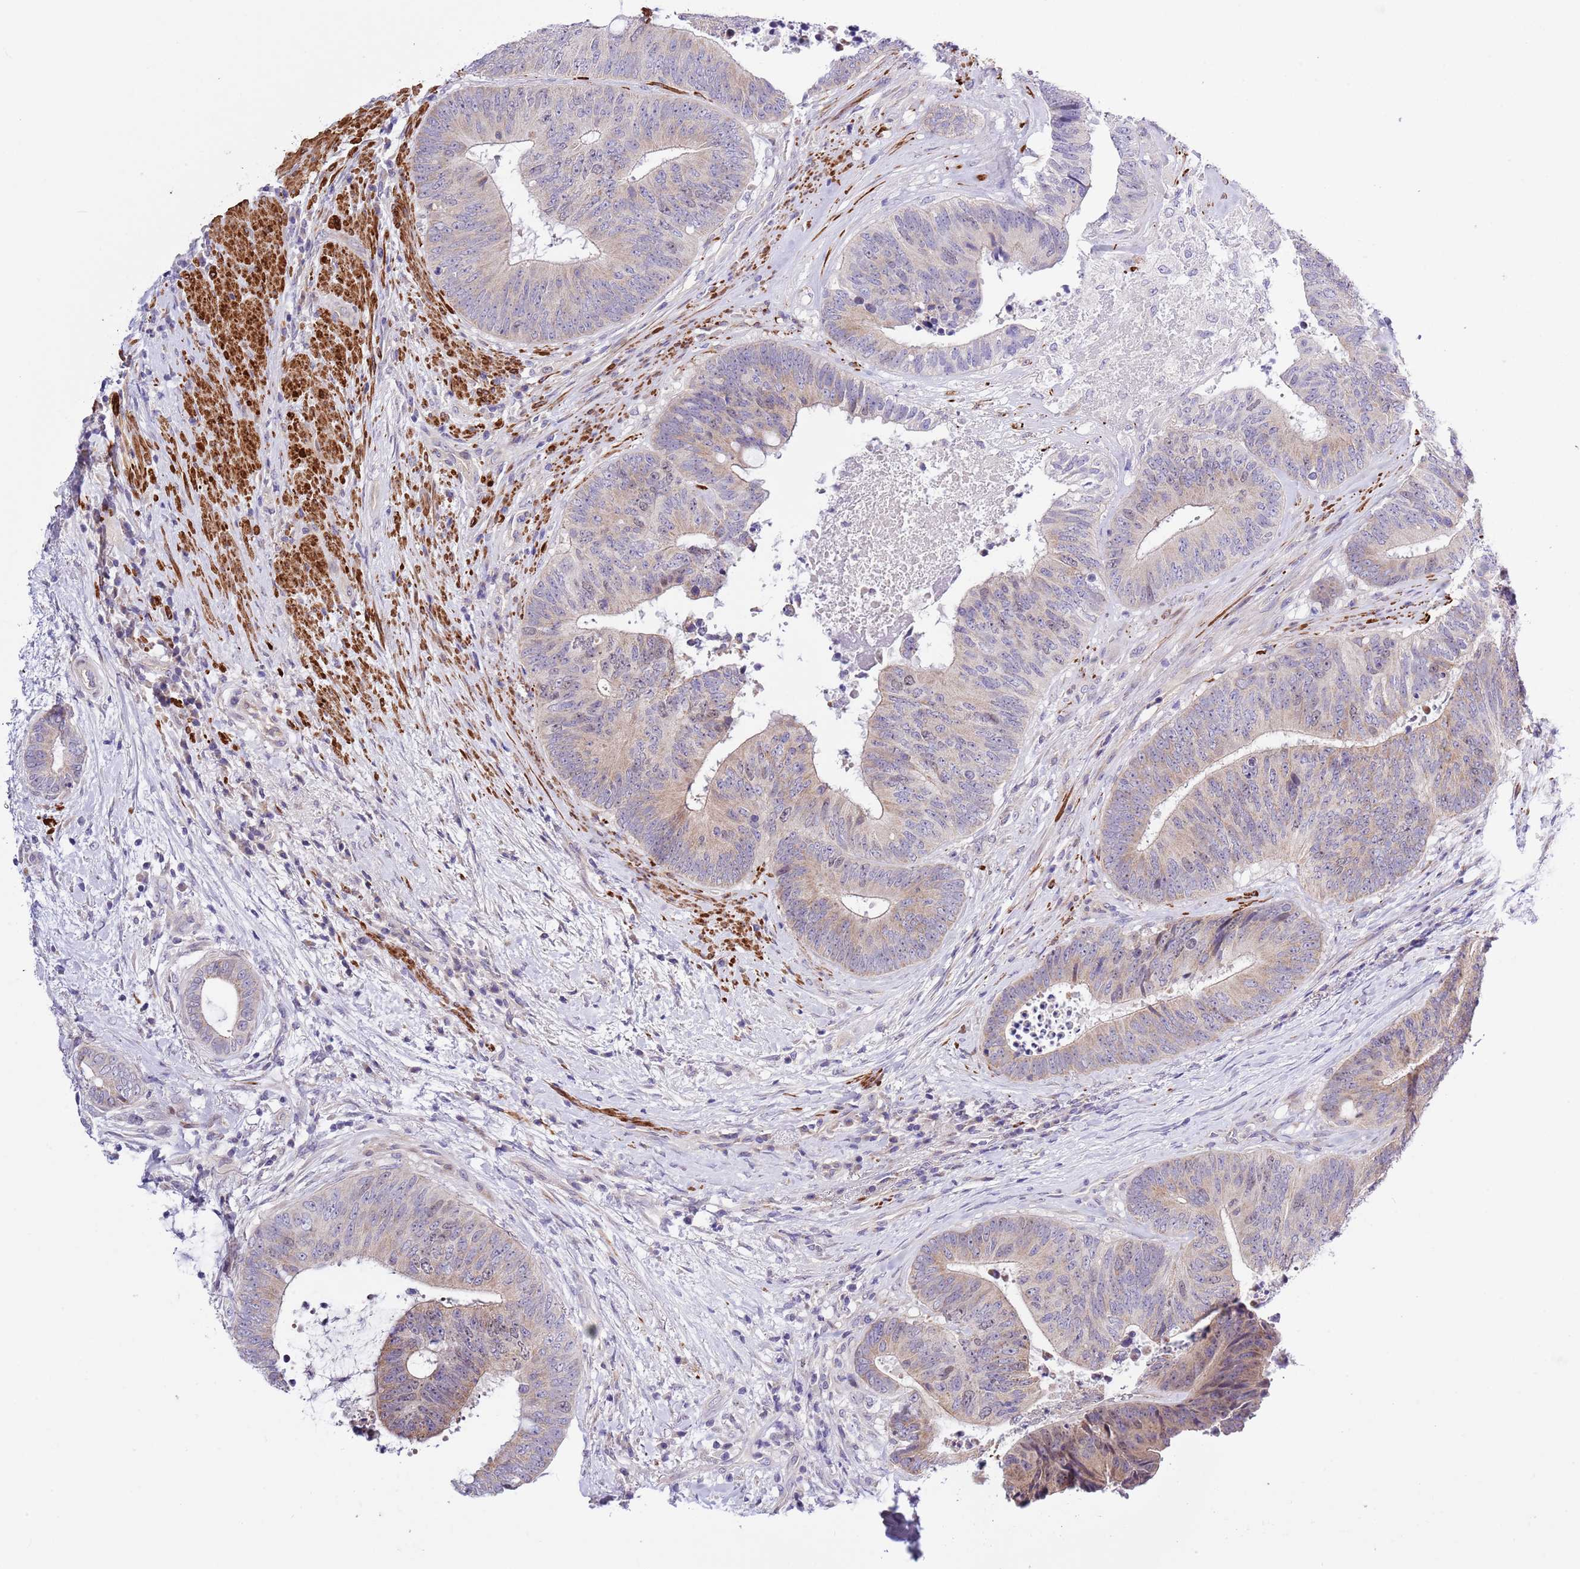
{"staining": {"intensity": "weak", "quantity": "25%-75%", "location": "cytoplasmic/membranous"}, "tissue": "colorectal cancer", "cell_type": "Tumor cells", "image_type": "cancer", "snomed": [{"axis": "morphology", "description": "Adenocarcinoma, NOS"}, {"axis": "topography", "description": "Rectum"}], "caption": "Protein staining demonstrates weak cytoplasmic/membranous staining in about 25%-75% of tumor cells in adenocarcinoma (colorectal).", "gene": "NET1", "patient": {"sex": "male", "age": 72}}